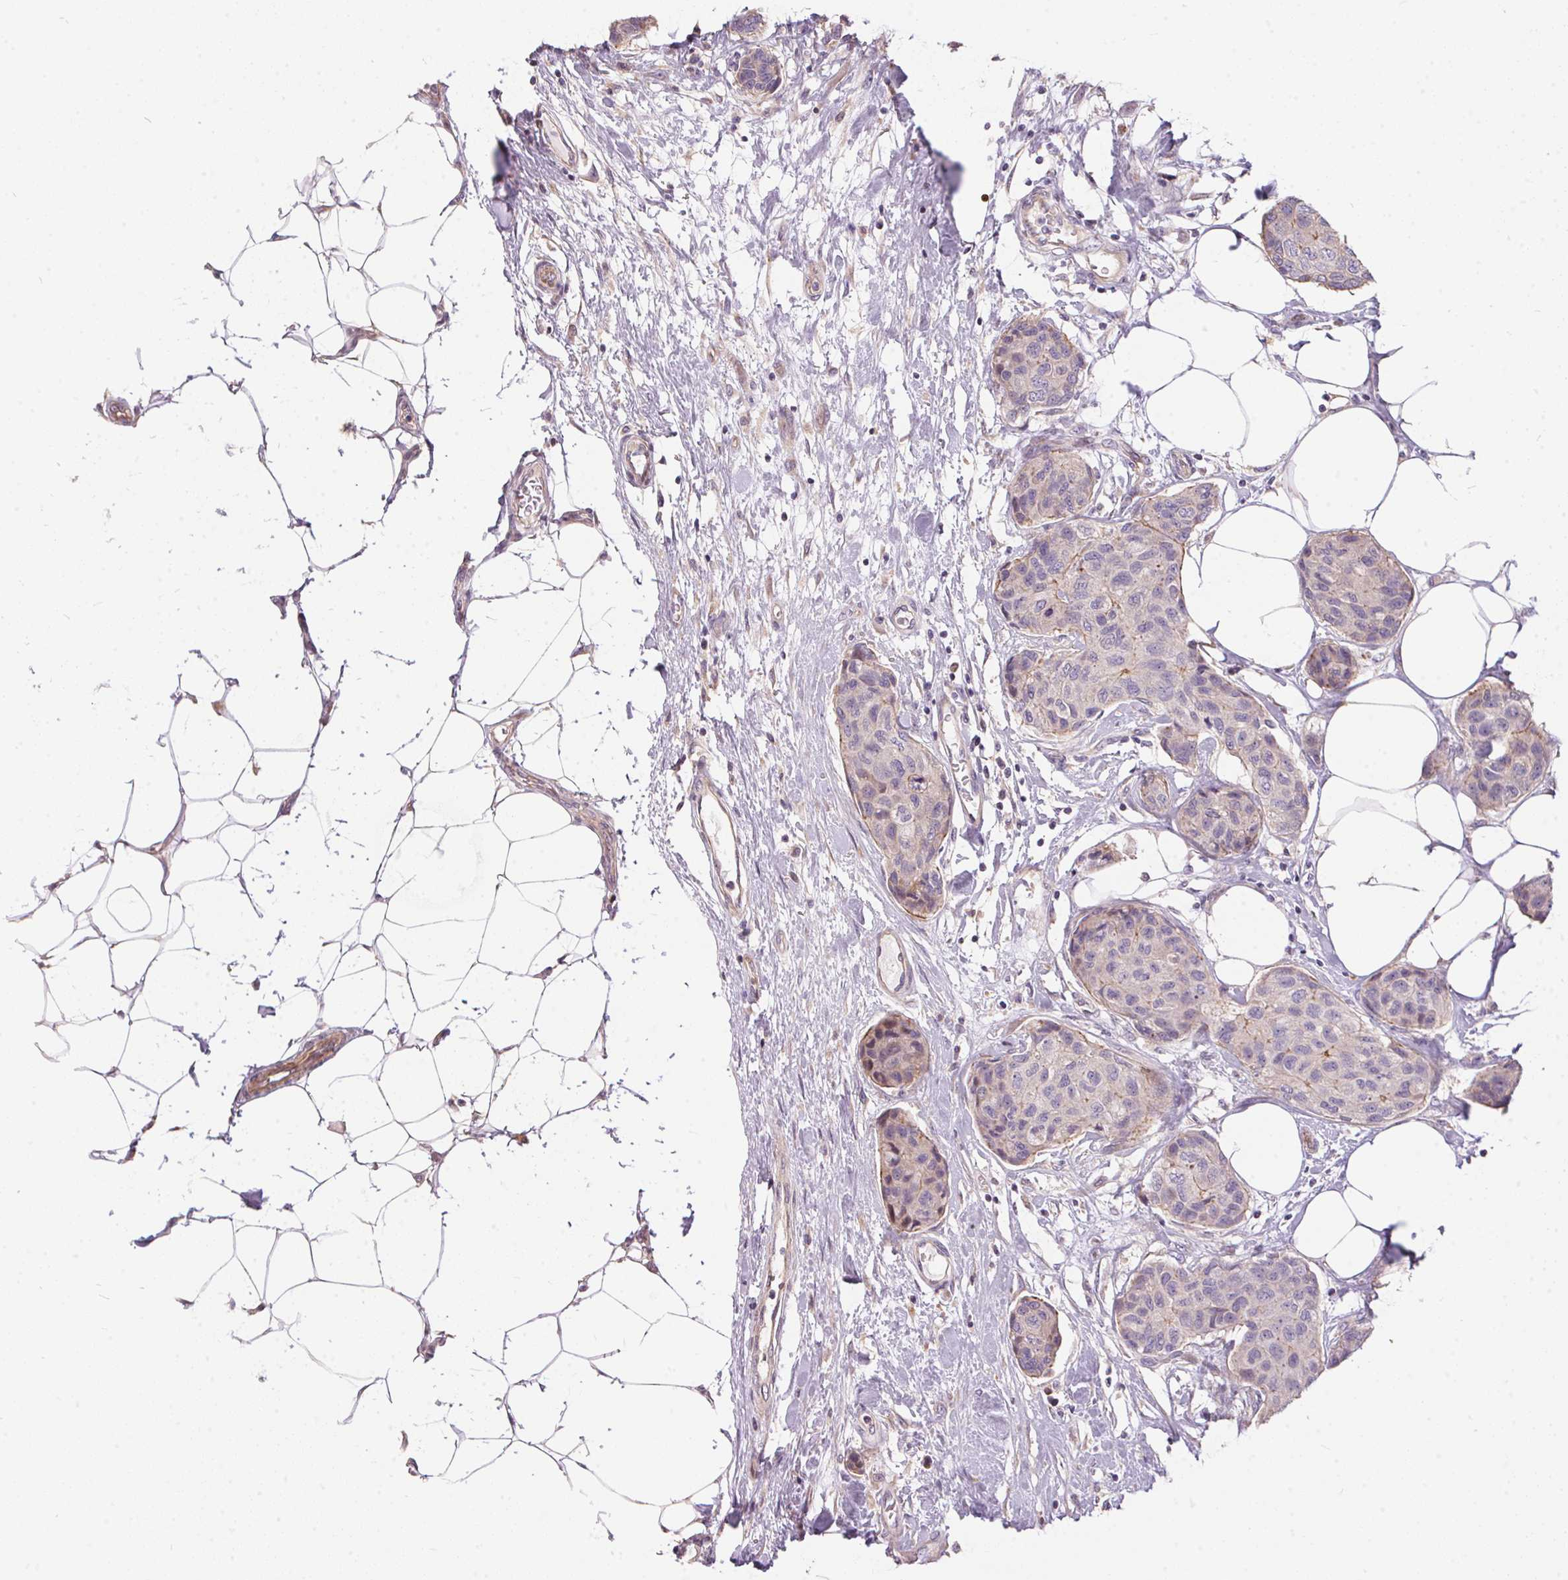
{"staining": {"intensity": "negative", "quantity": "none", "location": "none"}, "tissue": "breast cancer", "cell_type": "Tumor cells", "image_type": "cancer", "snomed": [{"axis": "morphology", "description": "Duct carcinoma"}, {"axis": "topography", "description": "Breast"}], "caption": "DAB immunohistochemical staining of human breast cancer exhibits no significant staining in tumor cells.", "gene": "UNC13B", "patient": {"sex": "female", "age": 80}}